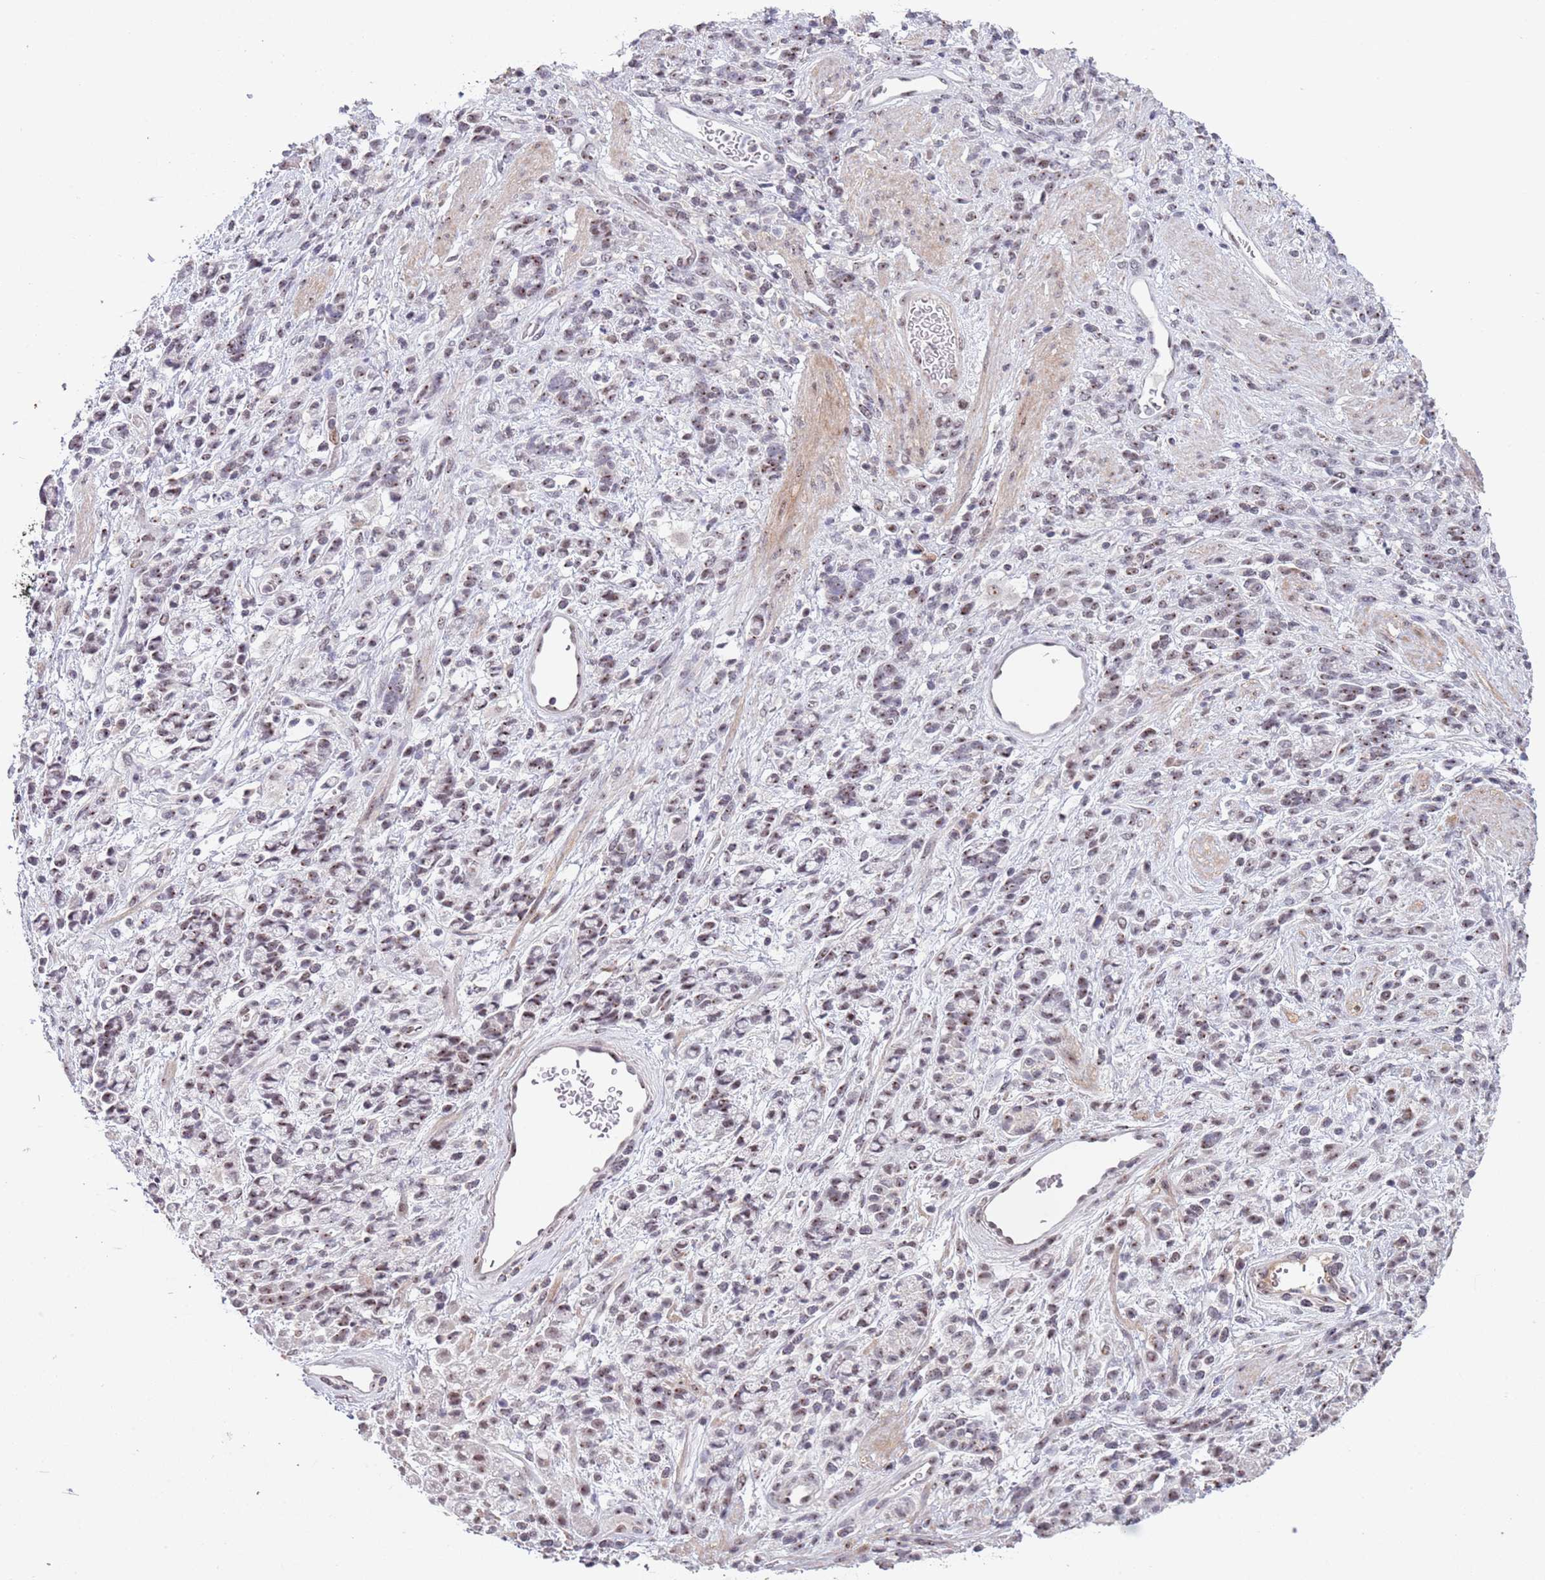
{"staining": {"intensity": "moderate", "quantity": ">75%", "location": "nuclear"}, "tissue": "stomach cancer", "cell_type": "Tumor cells", "image_type": "cancer", "snomed": [{"axis": "morphology", "description": "Adenocarcinoma, NOS"}, {"axis": "topography", "description": "Stomach"}], "caption": "Immunohistochemical staining of adenocarcinoma (stomach) displays medium levels of moderate nuclear expression in about >75% of tumor cells.", "gene": "CIZ1", "patient": {"sex": "female", "age": 60}}